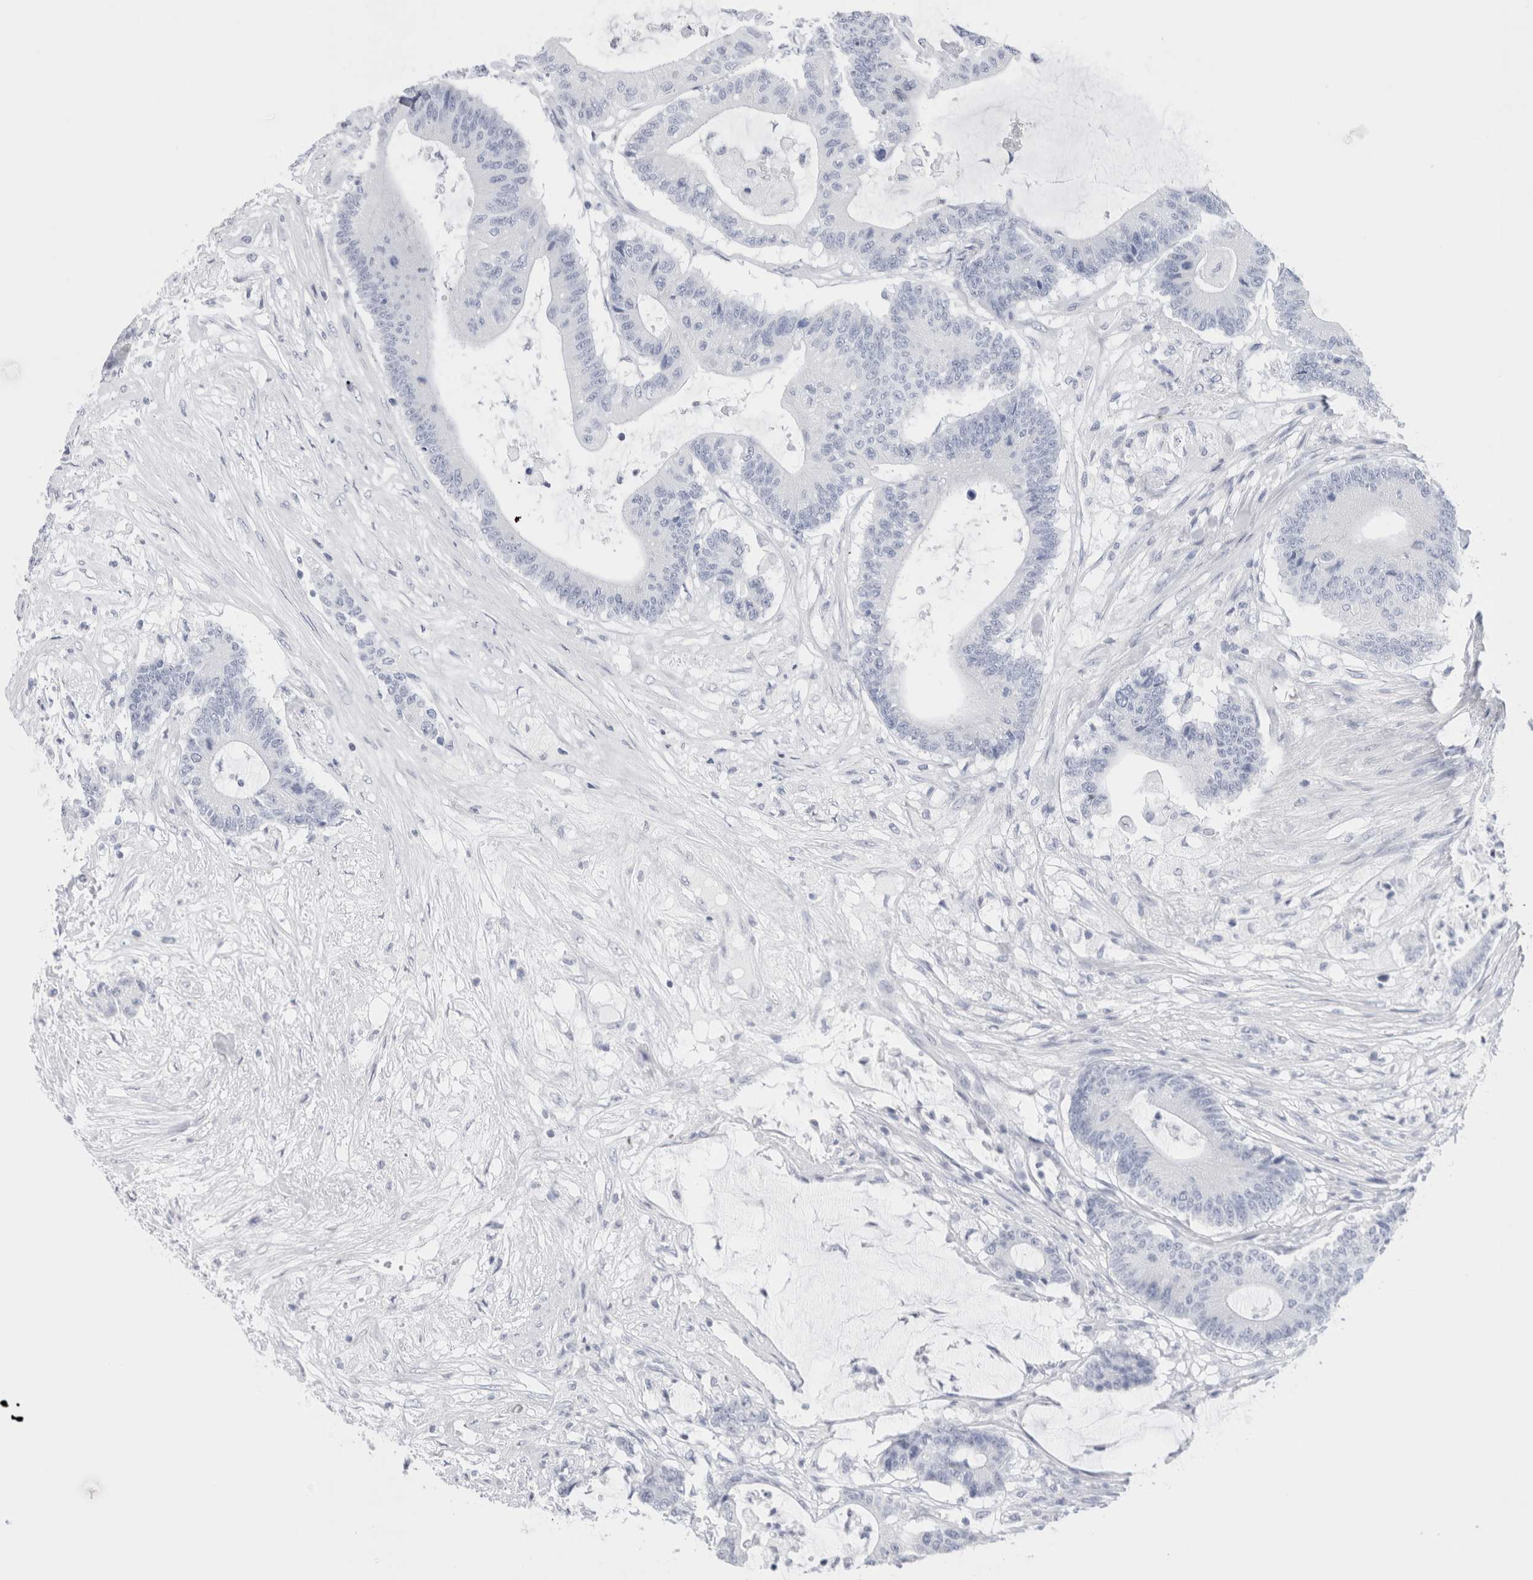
{"staining": {"intensity": "negative", "quantity": "none", "location": "none"}, "tissue": "colorectal cancer", "cell_type": "Tumor cells", "image_type": "cancer", "snomed": [{"axis": "morphology", "description": "Adenocarcinoma, NOS"}, {"axis": "topography", "description": "Colon"}], "caption": "Tumor cells show no significant expression in adenocarcinoma (colorectal).", "gene": "ECHDC2", "patient": {"sex": "female", "age": 84}}